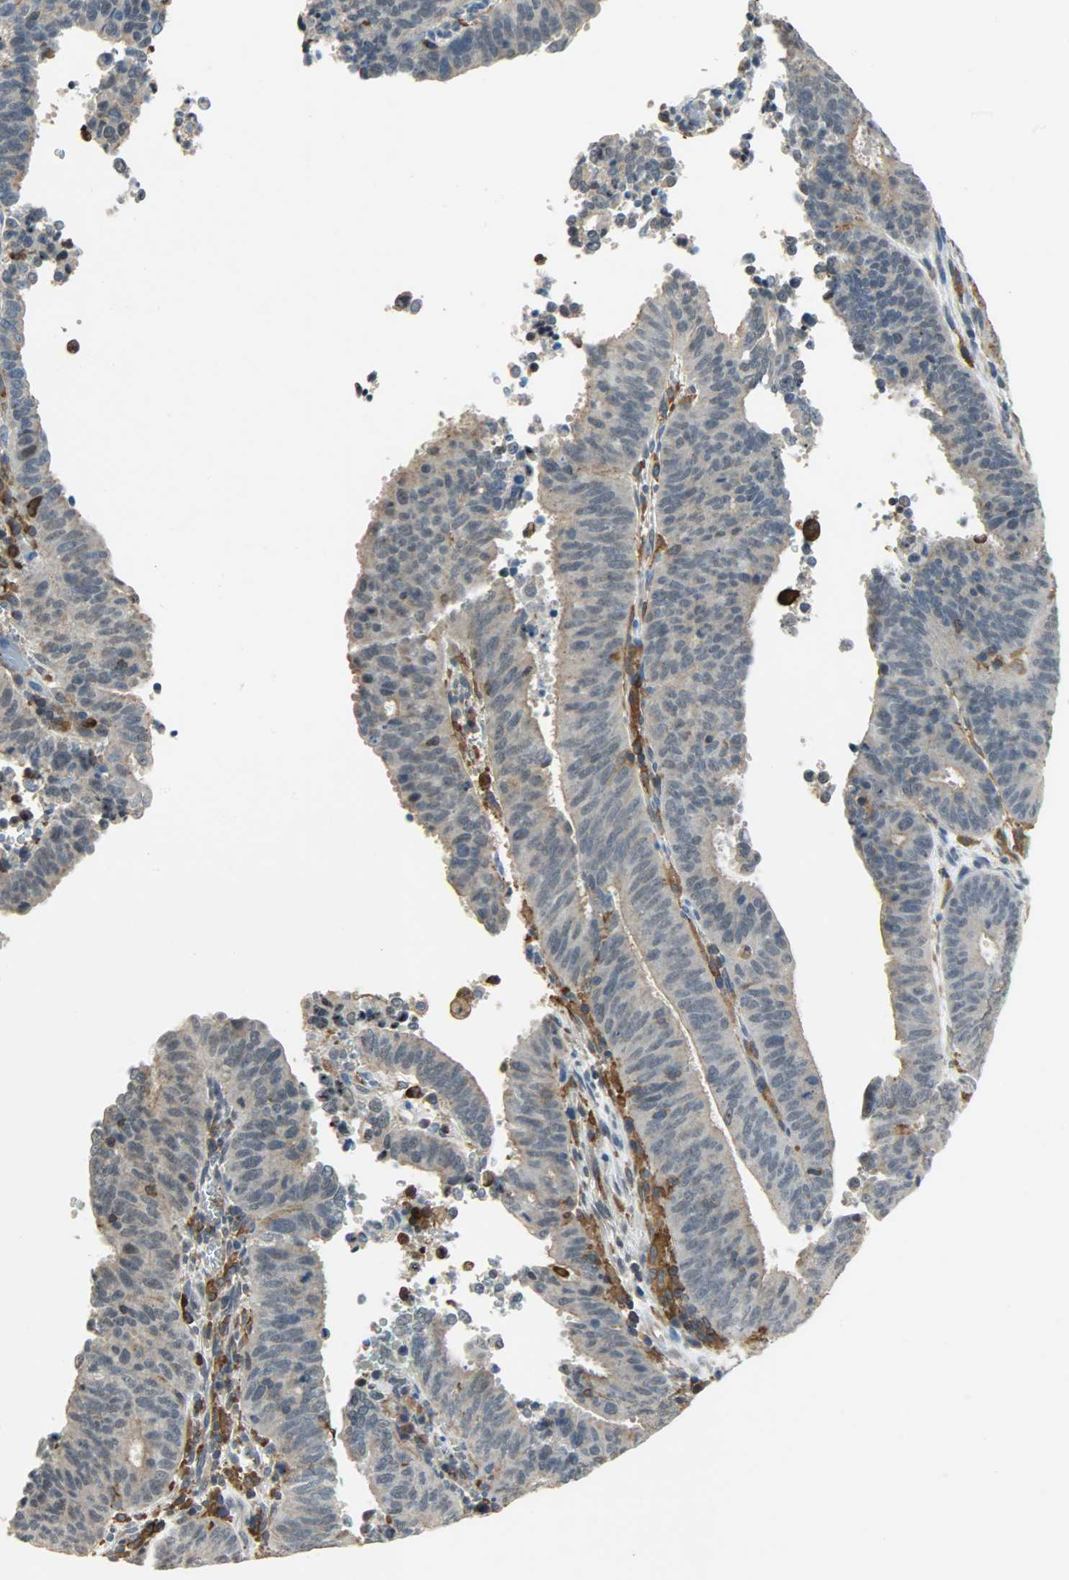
{"staining": {"intensity": "weak", "quantity": "25%-75%", "location": "cytoplasmic/membranous"}, "tissue": "cervical cancer", "cell_type": "Tumor cells", "image_type": "cancer", "snomed": [{"axis": "morphology", "description": "Adenocarcinoma, NOS"}, {"axis": "topography", "description": "Cervix"}], "caption": "Cervical adenocarcinoma was stained to show a protein in brown. There is low levels of weak cytoplasmic/membranous positivity in approximately 25%-75% of tumor cells.", "gene": "SKAP2", "patient": {"sex": "female", "age": 44}}